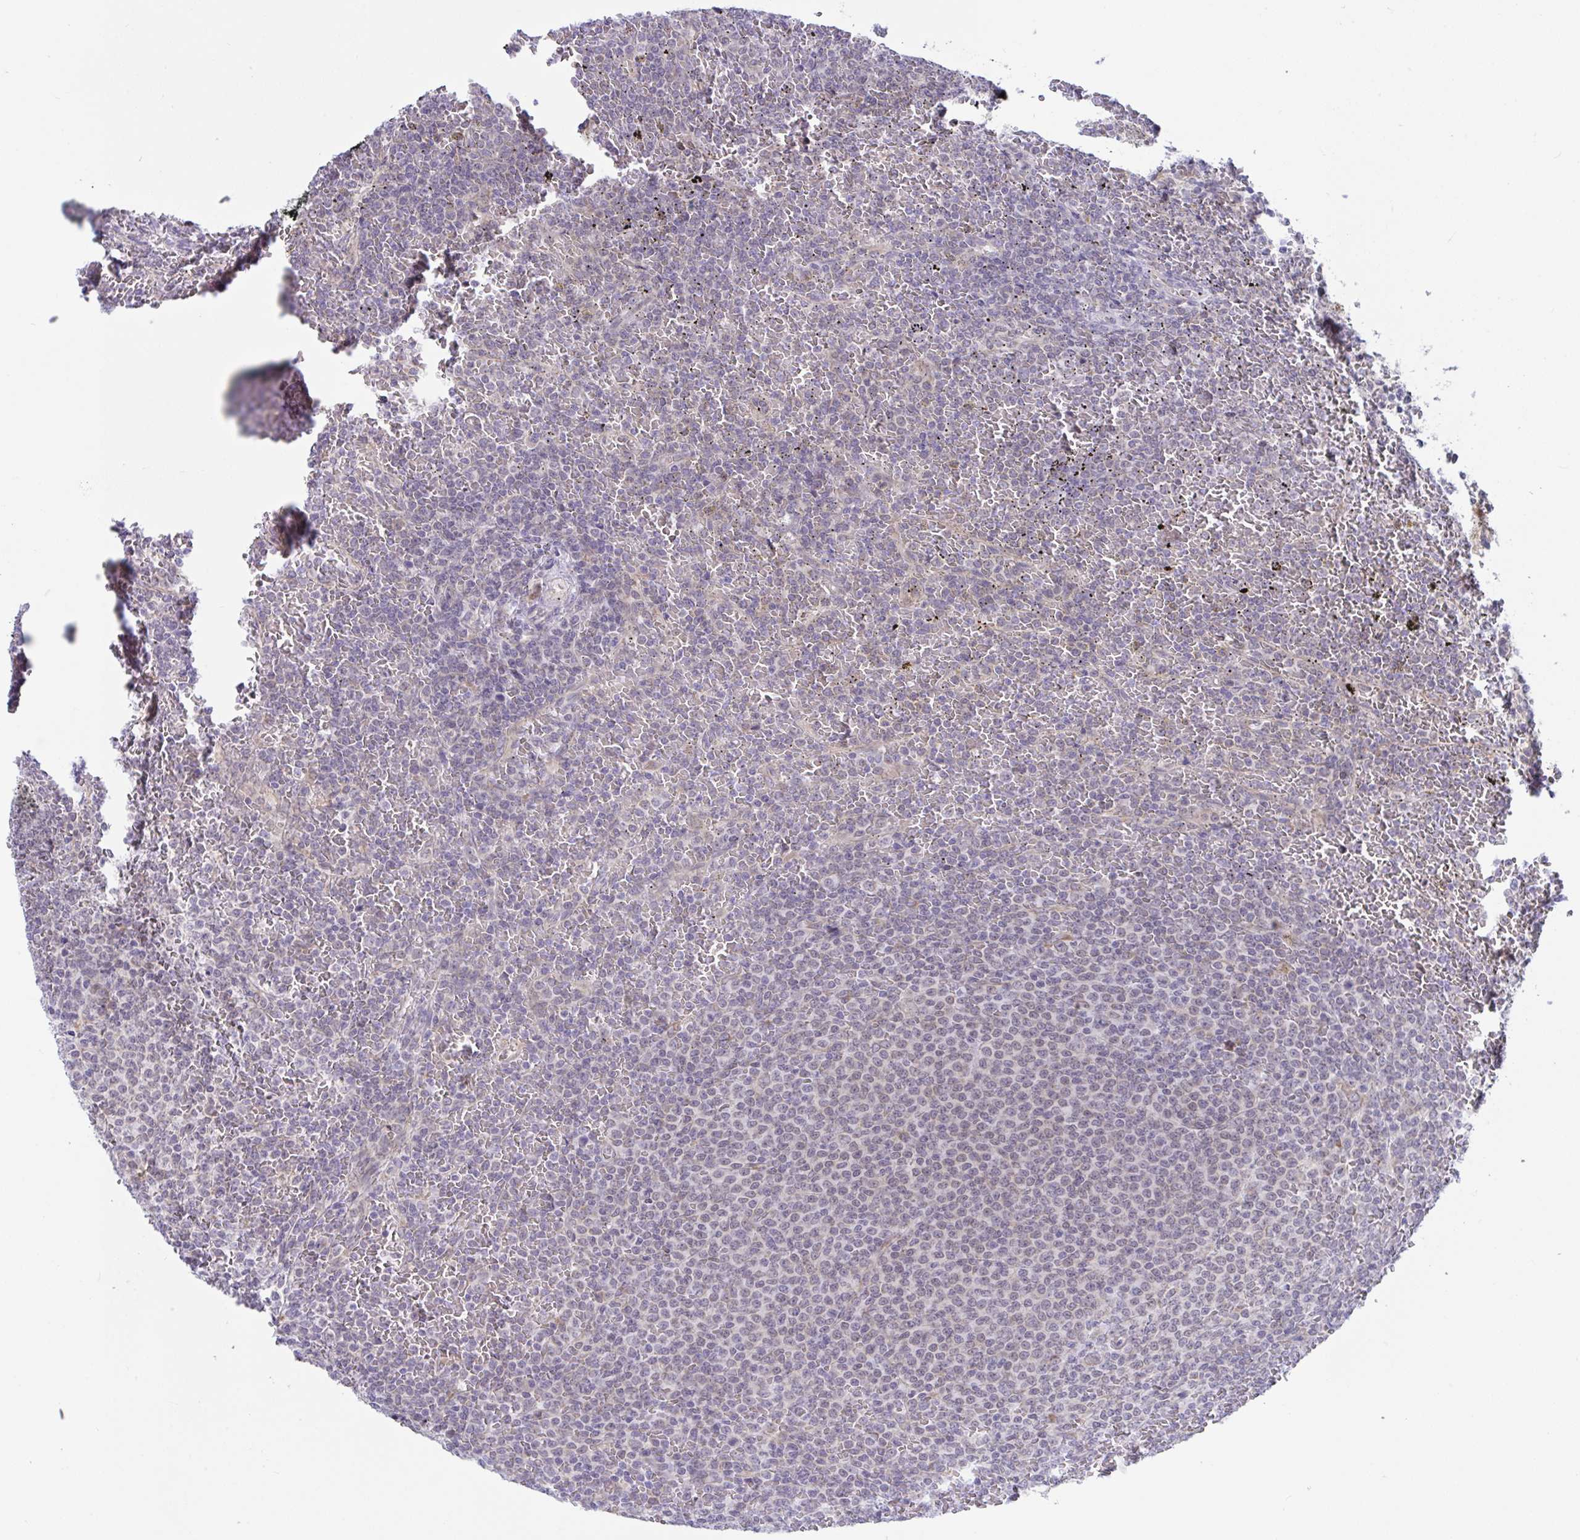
{"staining": {"intensity": "weak", "quantity": "25%-75%", "location": "nuclear"}, "tissue": "lymphoma", "cell_type": "Tumor cells", "image_type": "cancer", "snomed": [{"axis": "morphology", "description": "Malignant lymphoma, non-Hodgkin's type, Low grade"}, {"axis": "topography", "description": "Spleen"}], "caption": "Immunohistochemistry (IHC) micrograph of malignant lymphoma, non-Hodgkin's type (low-grade) stained for a protein (brown), which exhibits low levels of weak nuclear staining in approximately 25%-75% of tumor cells.", "gene": "CAMLG", "patient": {"sex": "female", "age": 77}}